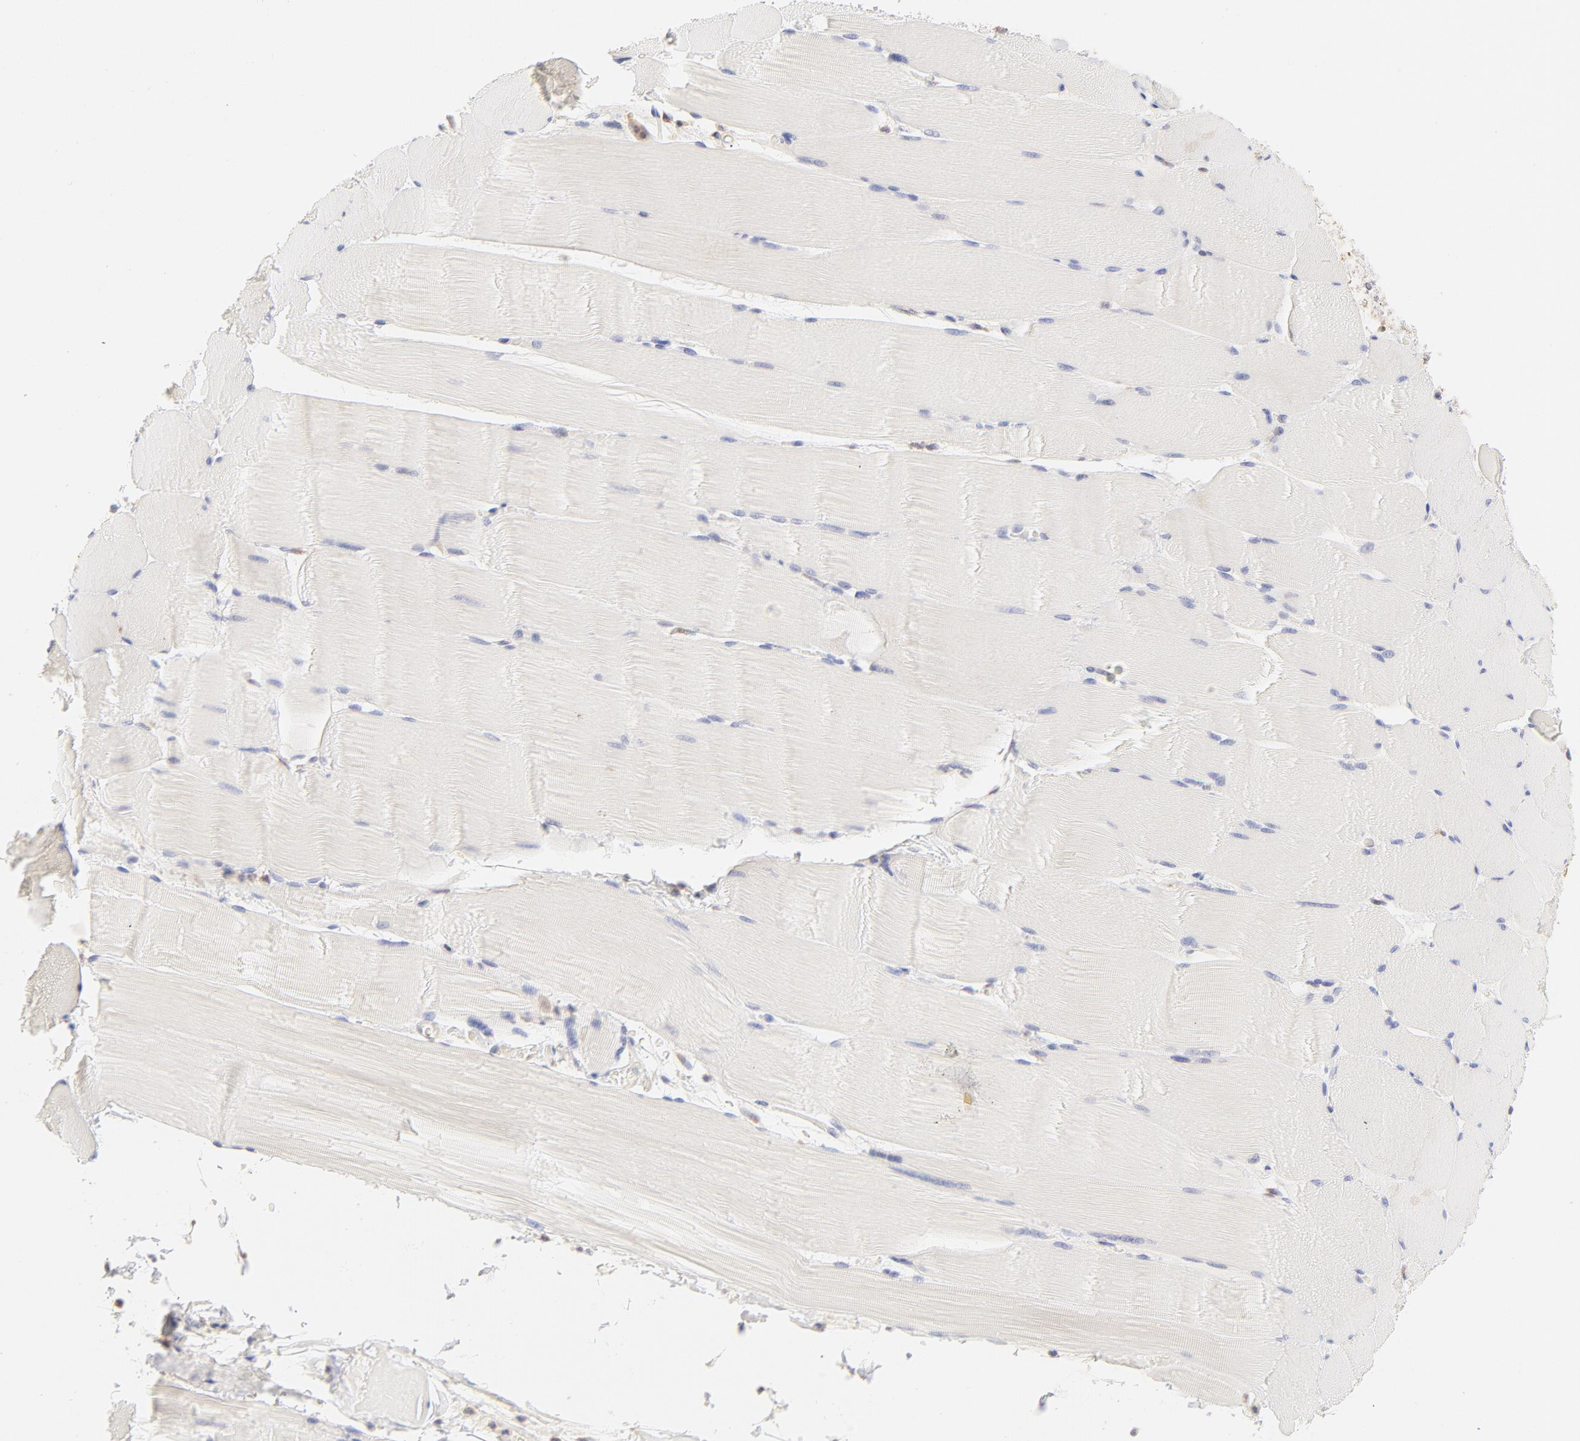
{"staining": {"intensity": "weak", "quantity": "<25%", "location": "cytoplasmic/membranous"}, "tissue": "skeletal muscle", "cell_type": "Myocytes", "image_type": "normal", "snomed": [{"axis": "morphology", "description": "Normal tissue, NOS"}, {"axis": "topography", "description": "Skeletal muscle"}], "caption": "An image of human skeletal muscle is negative for staining in myocytes. (IHC, brightfield microscopy, high magnification).", "gene": "RPS6KA1", "patient": {"sex": "male", "age": 62}}